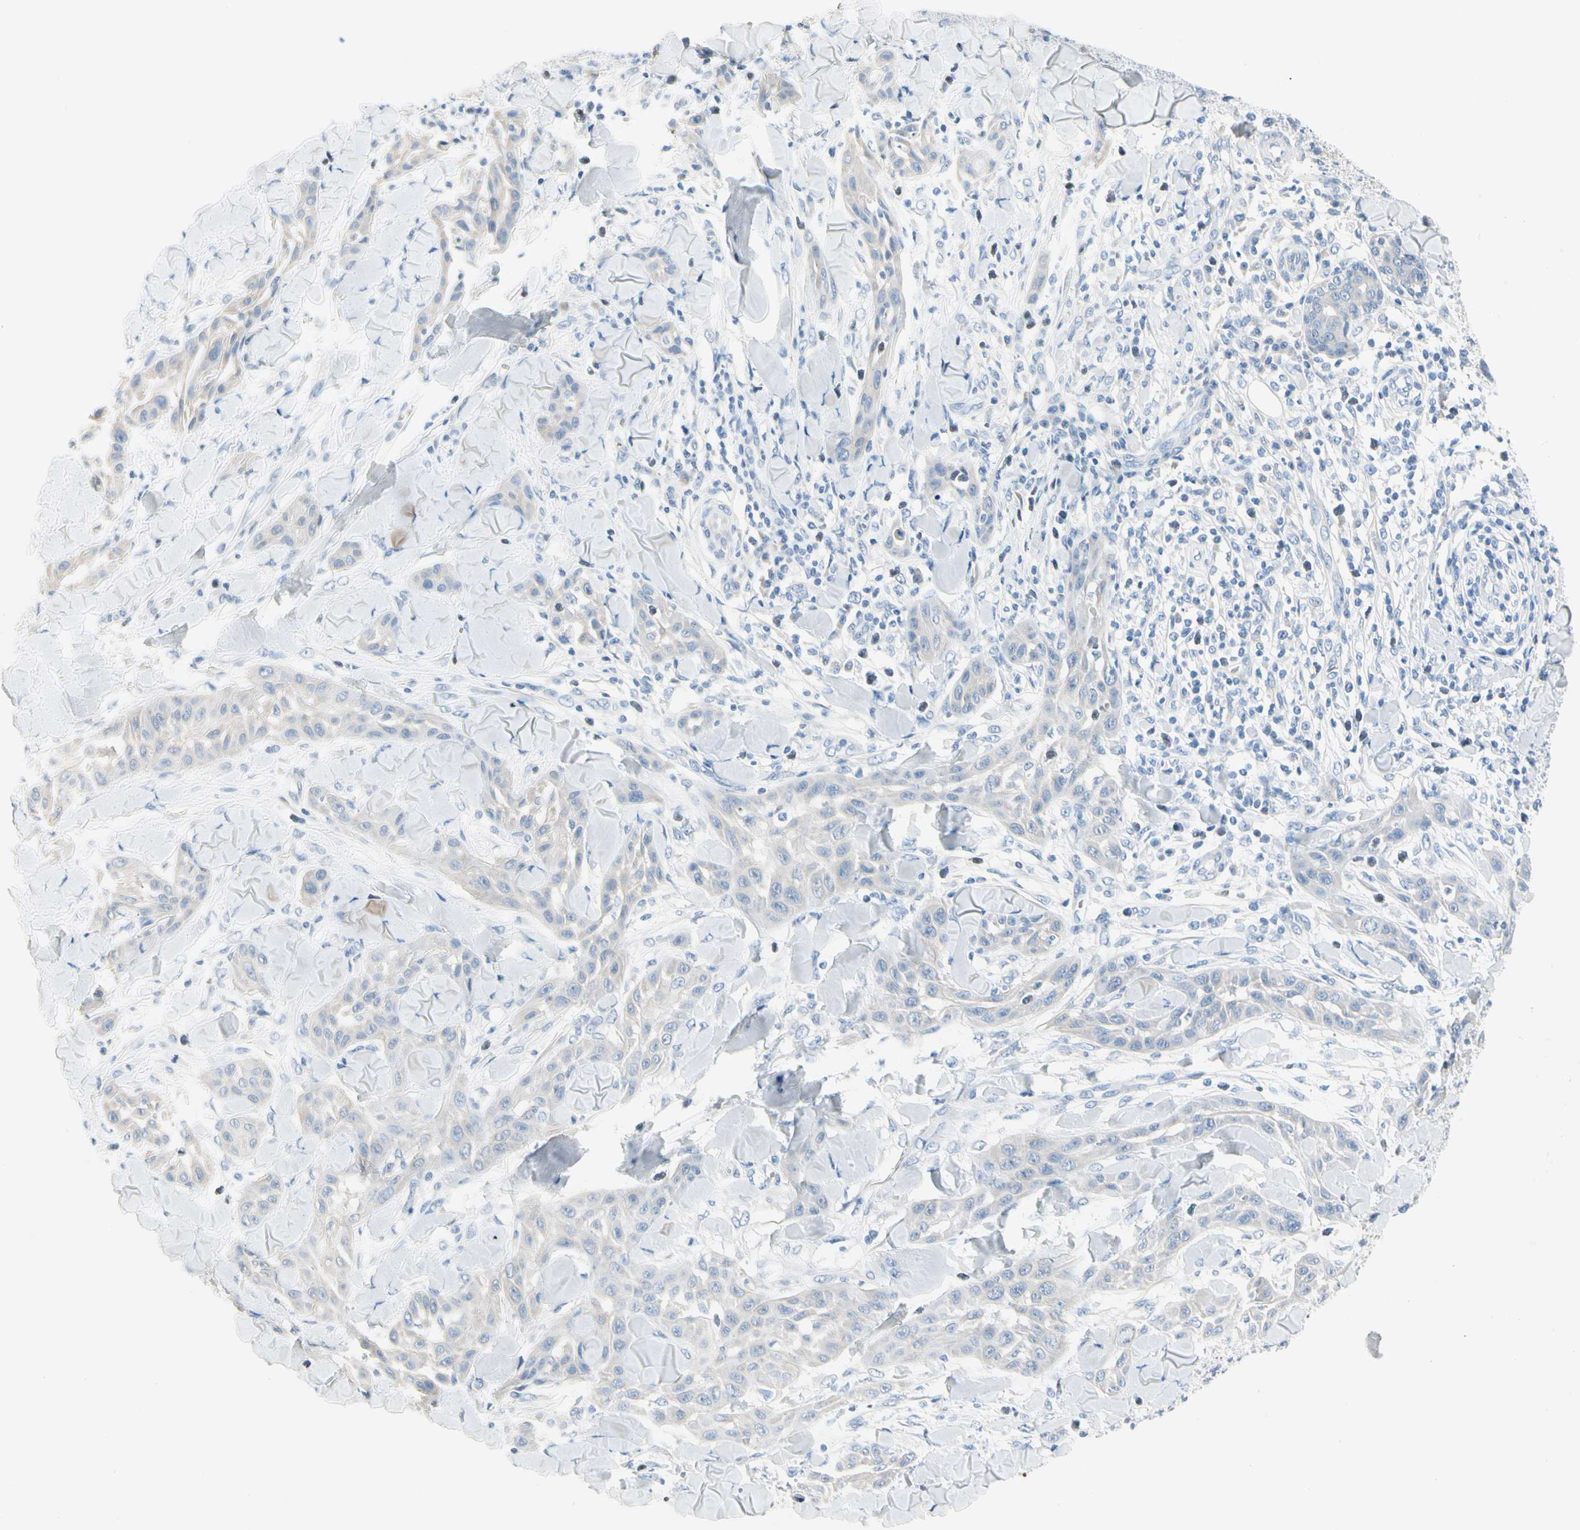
{"staining": {"intensity": "negative", "quantity": "none", "location": "none"}, "tissue": "skin cancer", "cell_type": "Tumor cells", "image_type": "cancer", "snomed": [{"axis": "morphology", "description": "Squamous cell carcinoma, NOS"}, {"axis": "topography", "description": "Skin"}], "caption": "Tumor cells are negative for protein expression in human skin squamous cell carcinoma.", "gene": "CA1", "patient": {"sex": "male", "age": 24}}